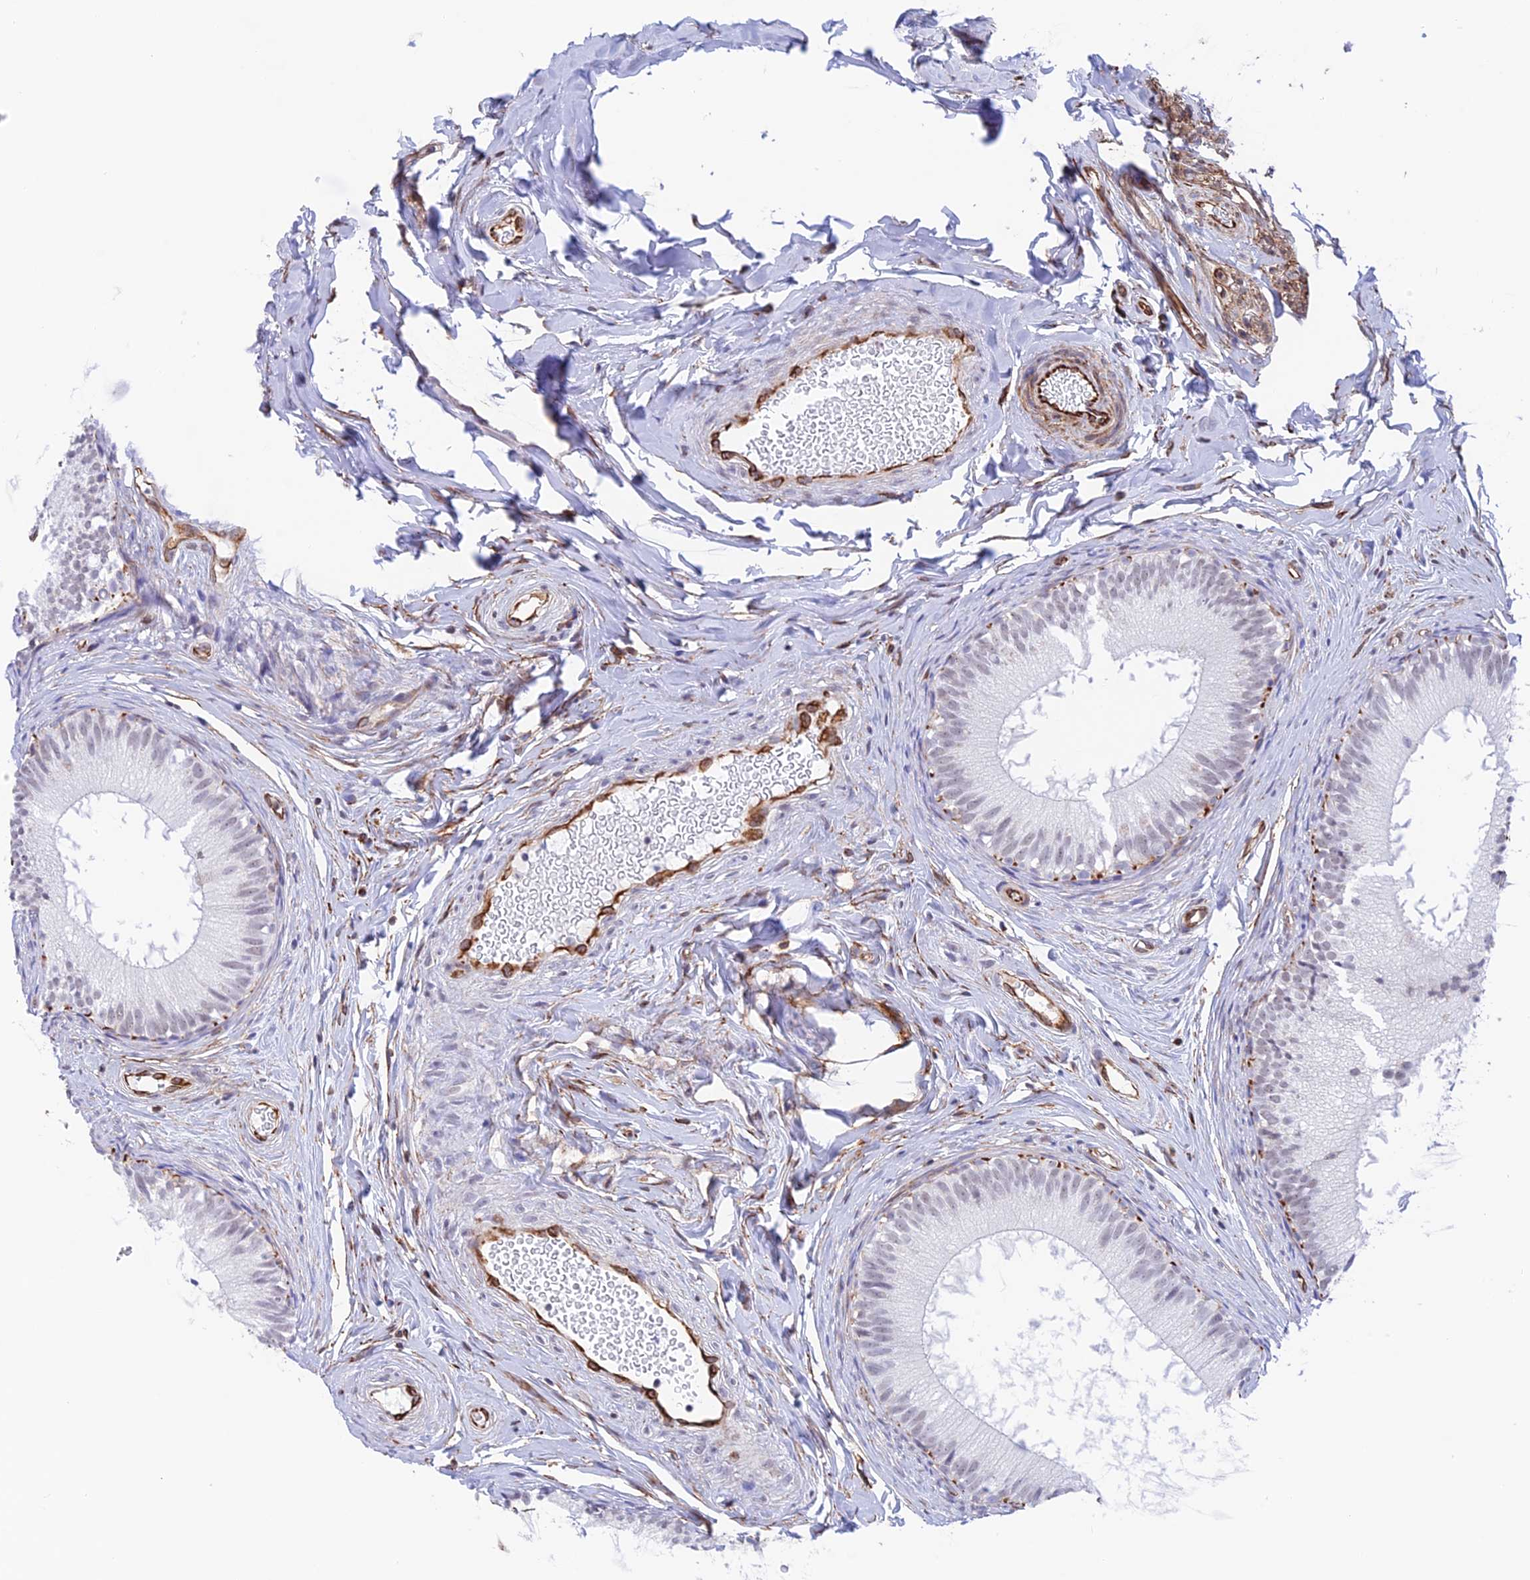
{"staining": {"intensity": "strong", "quantity": "<25%", "location": "cytoplasmic/membranous"}, "tissue": "epididymis", "cell_type": "Glandular cells", "image_type": "normal", "snomed": [{"axis": "morphology", "description": "Normal tissue, NOS"}, {"axis": "topography", "description": "Epididymis"}], "caption": "Immunohistochemical staining of benign human epididymis exhibits strong cytoplasmic/membranous protein positivity in about <25% of glandular cells. (brown staining indicates protein expression, while blue staining denotes nuclei).", "gene": "ZNF652", "patient": {"sex": "male", "age": 34}}